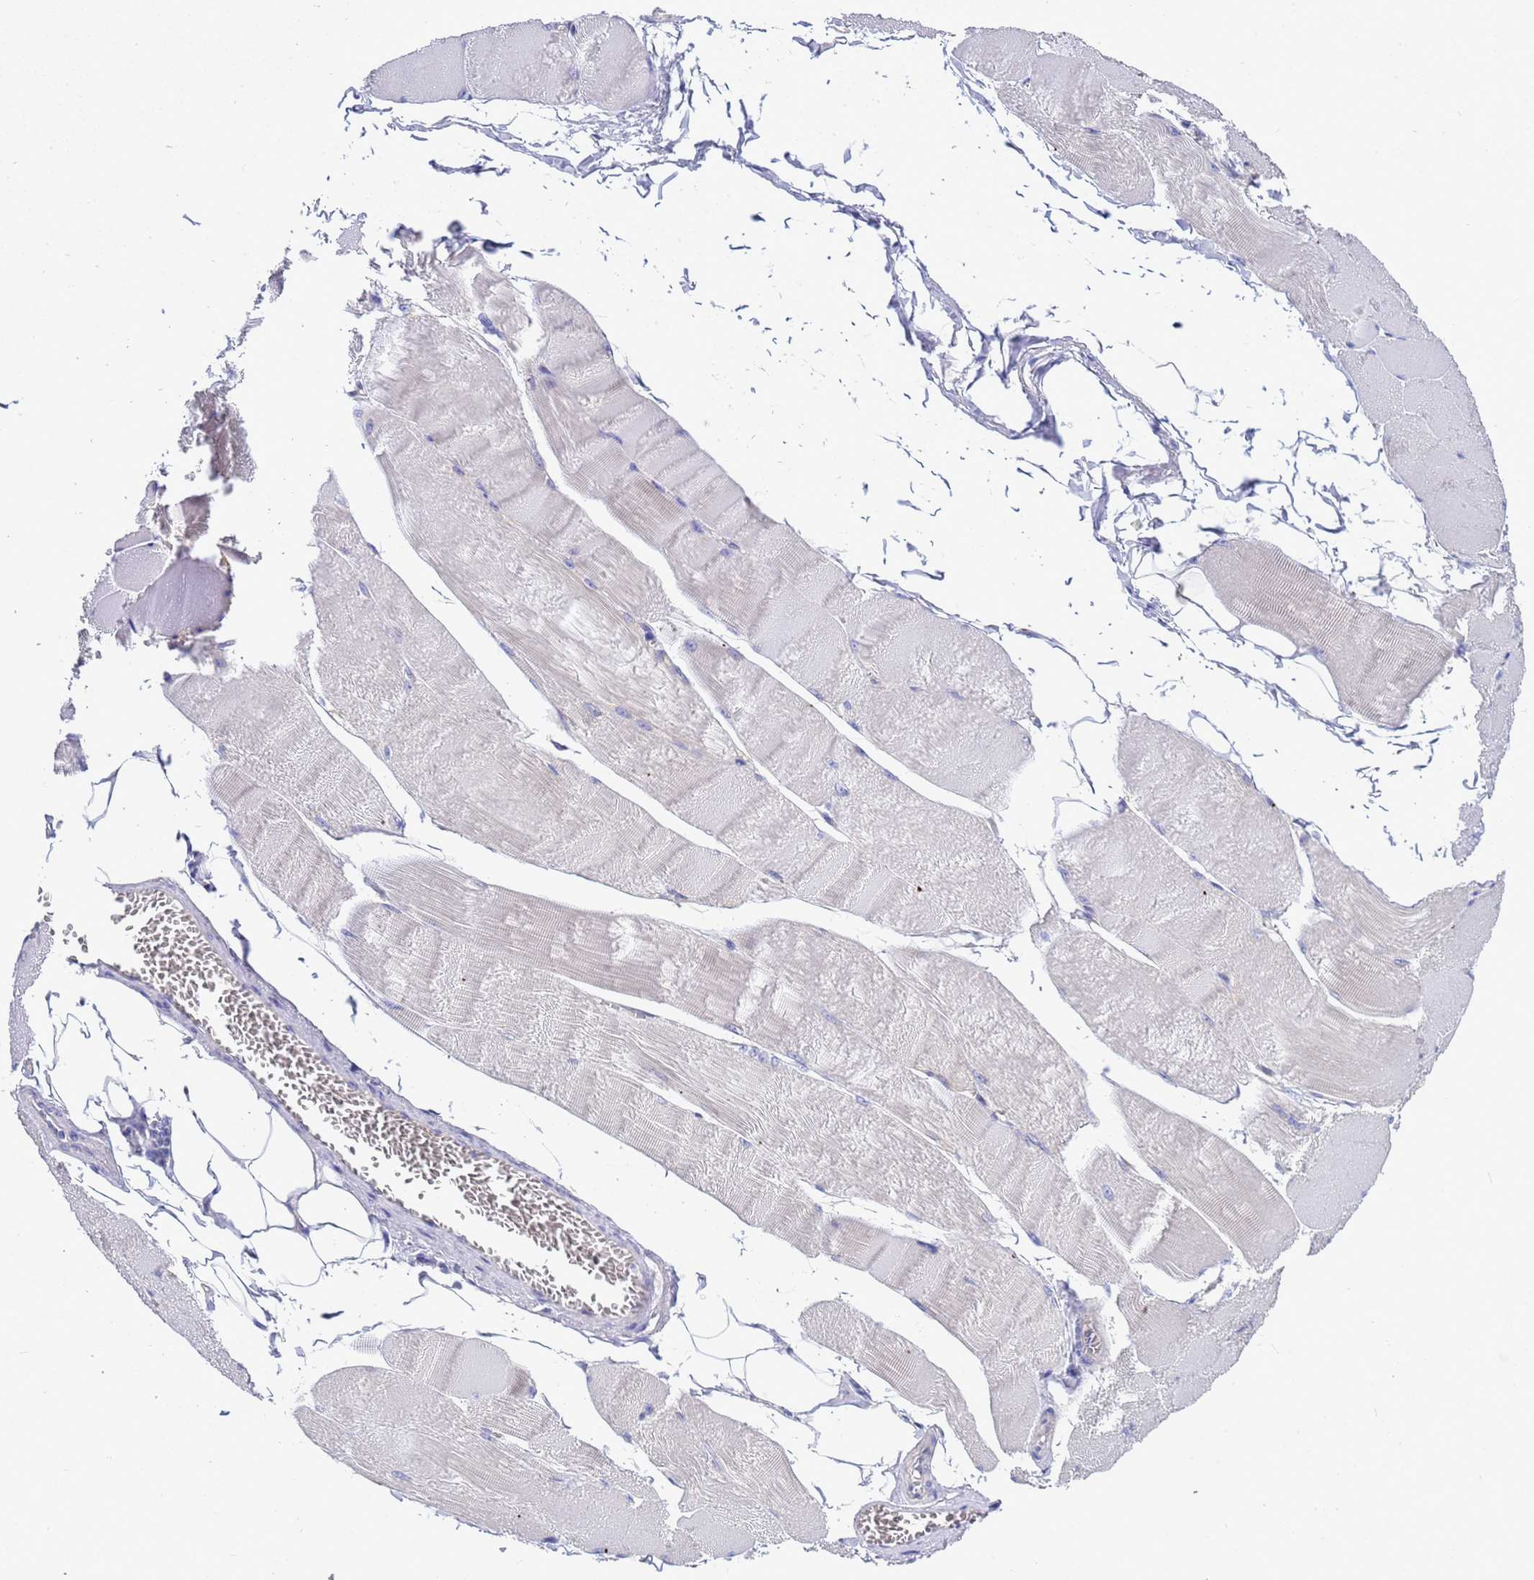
{"staining": {"intensity": "negative", "quantity": "none", "location": "none"}, "tissue": "skeletal muscle", "cell_type": "Myocytes", "image_type": "normal", "snomed": [{"axis": "morphology", "description": "Normal tissue, NOS"}, {"axis": "morphology", "description": "Basal cell carcinoma"}, {"axis": "topography", "description": "Skeletal muscle"}], "caption": "DAB (3,3'-diaminobenzidine) immunohistochemical staining of benign human skeletal muscle demonstrates no significant staining in myocytes.", "gene": "RC3H2", "patient": {"sex": "female", "age": 64}}